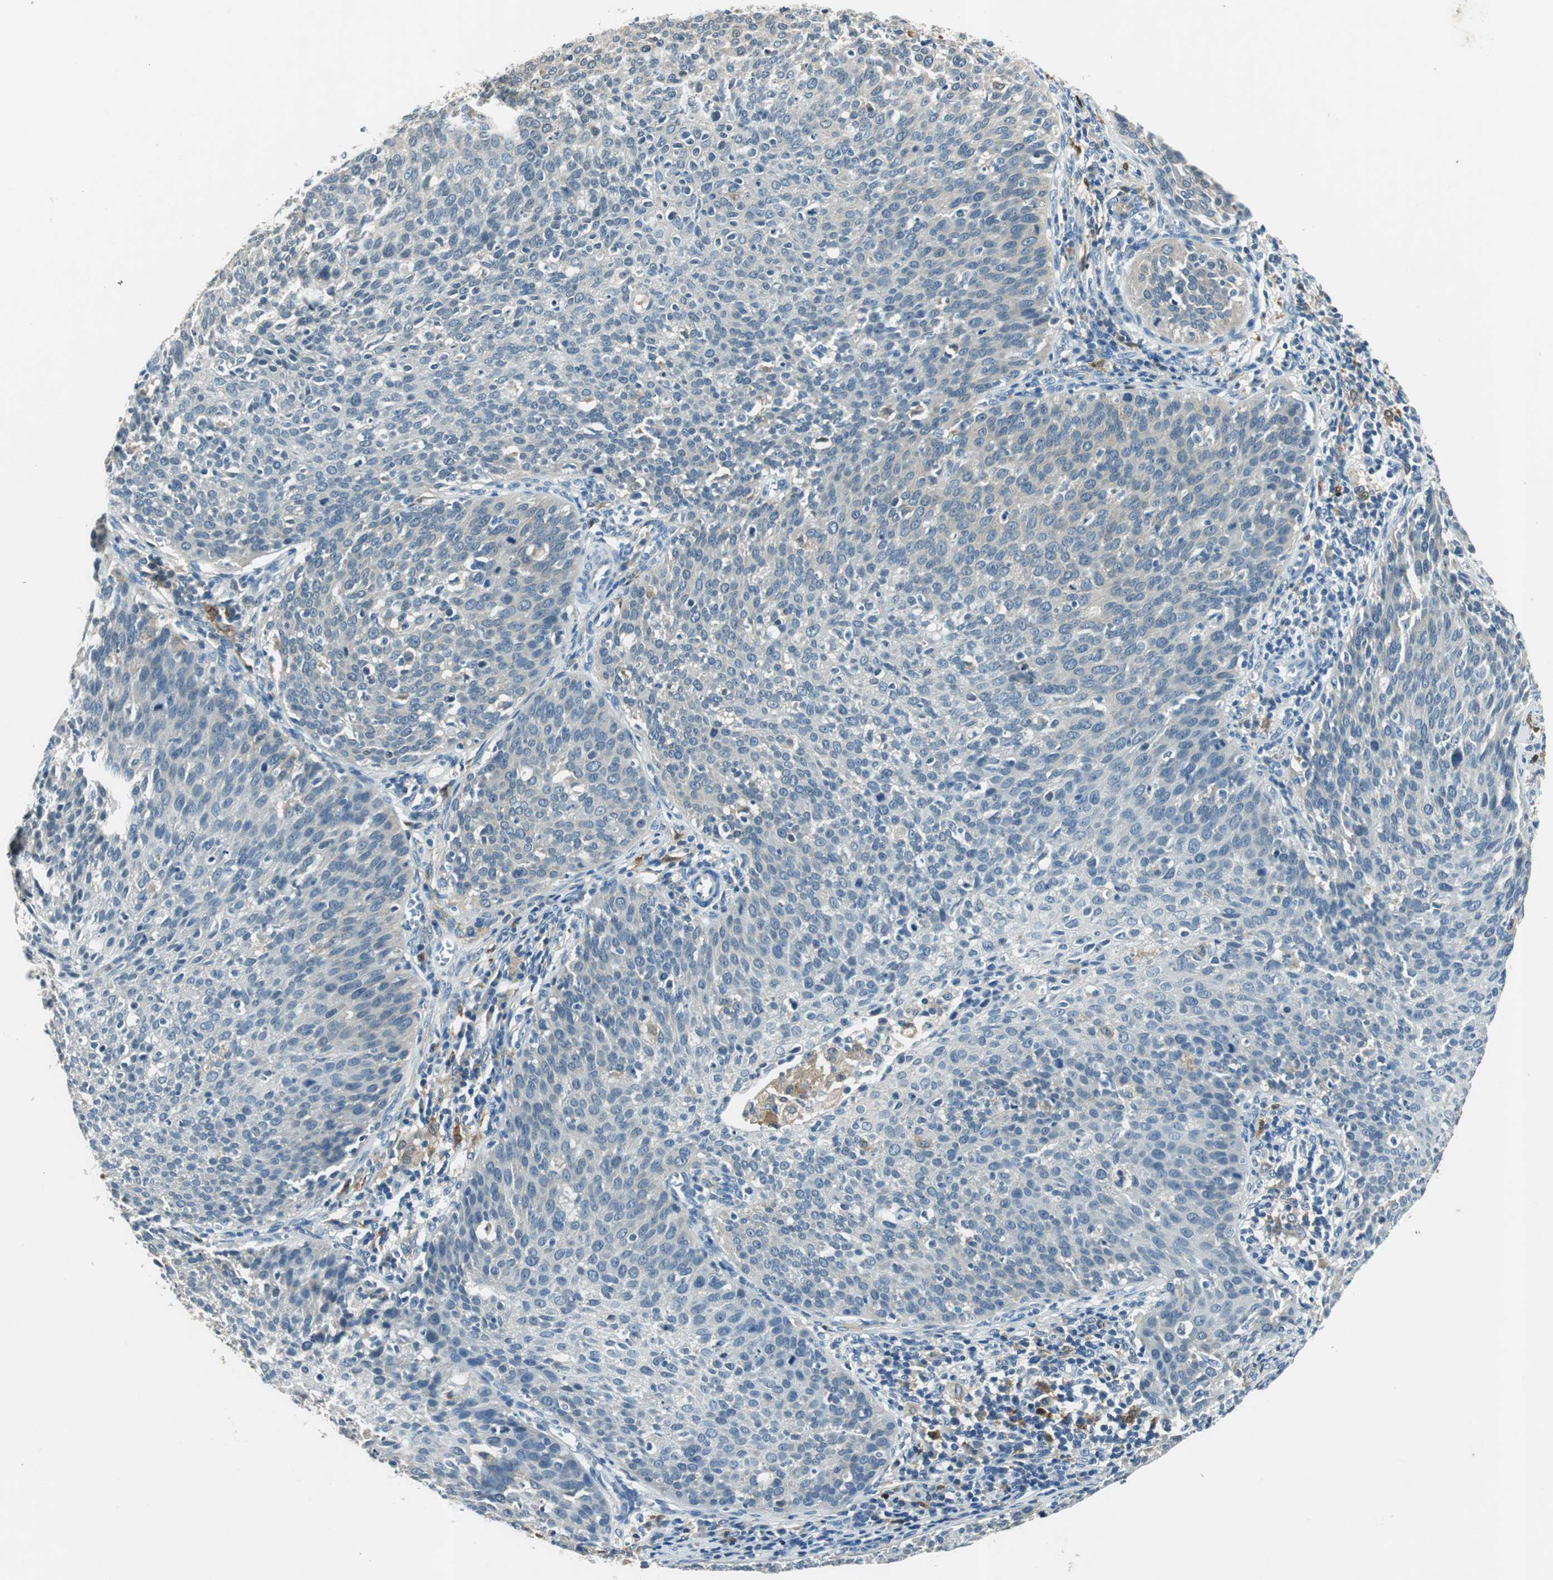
{"staining": {"intensity": "negative", "quantity": "none", "location": "none"}, "tissue": "cervical cancer", "cell_type": "Tumor cells", "image_type": "cancer", "snomed": [{"axis": "morphology", "description": "Squamous cell carcinoma, NOS"}, {"axis": "topography", "description": "Cervix"}], "caption": "The image demonstrates no significant expression in tumor cells of squamous cell carcinoma (cervical).", "gene": "ME1", "patient": {"sex": "female", "age": 38}}